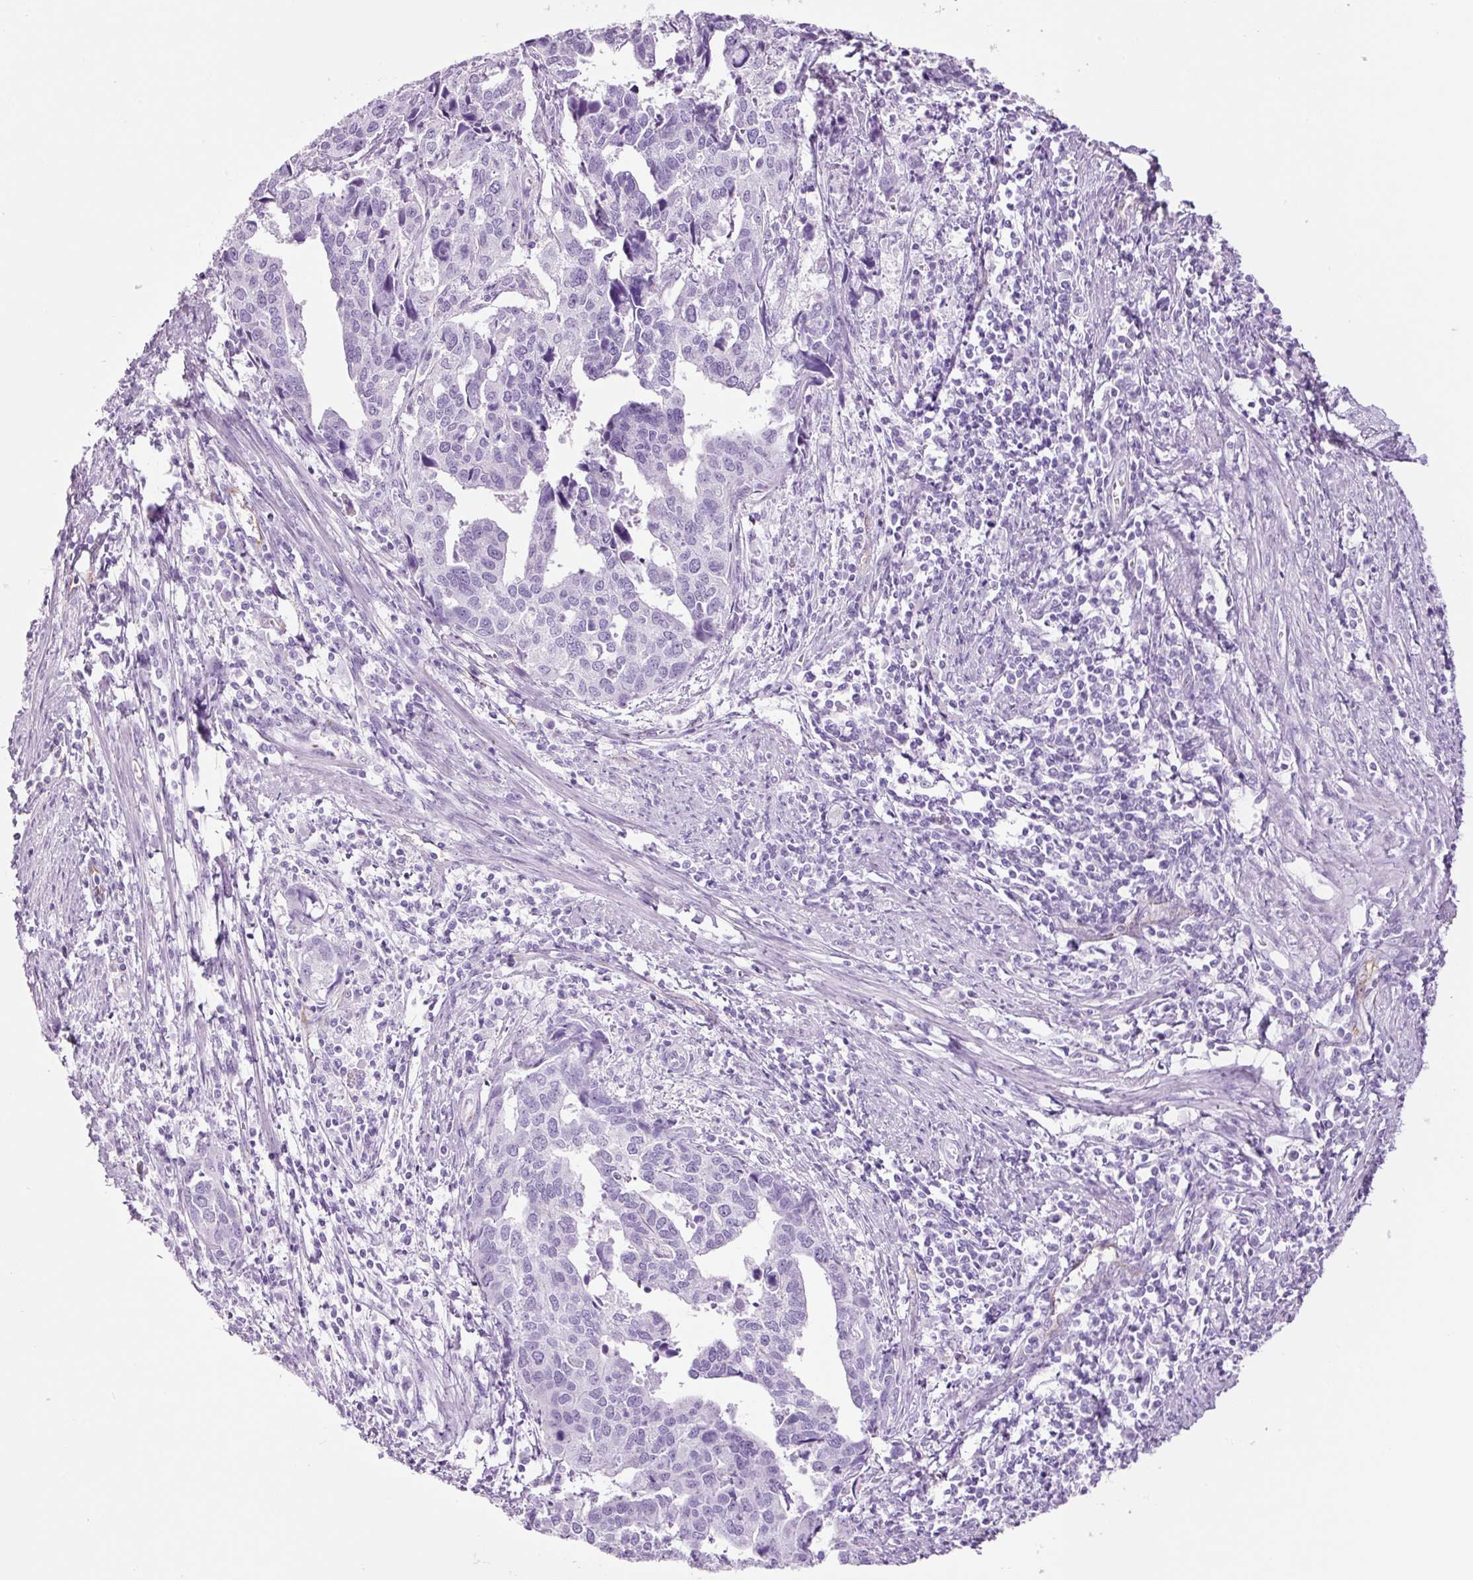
{"staining": {"intensity": "negative", "quantity": "none", "location": "none"}, "tissue": "endometrial cancer", "cell_type": "Tumor cells", "image_type": "cancer", "snomed": [{"axis": "morphology", "description": "Adenocarcinoma, NOS"}, {"axis": "topography", "description": "Endometrium"}], "caption": "Endometrial adenocarcinoma was stained to show a protein in brown. There is no significant expression in tumor cells.", "gene": "ADSS1", "patient": {"sex": "female", "age": 73}}